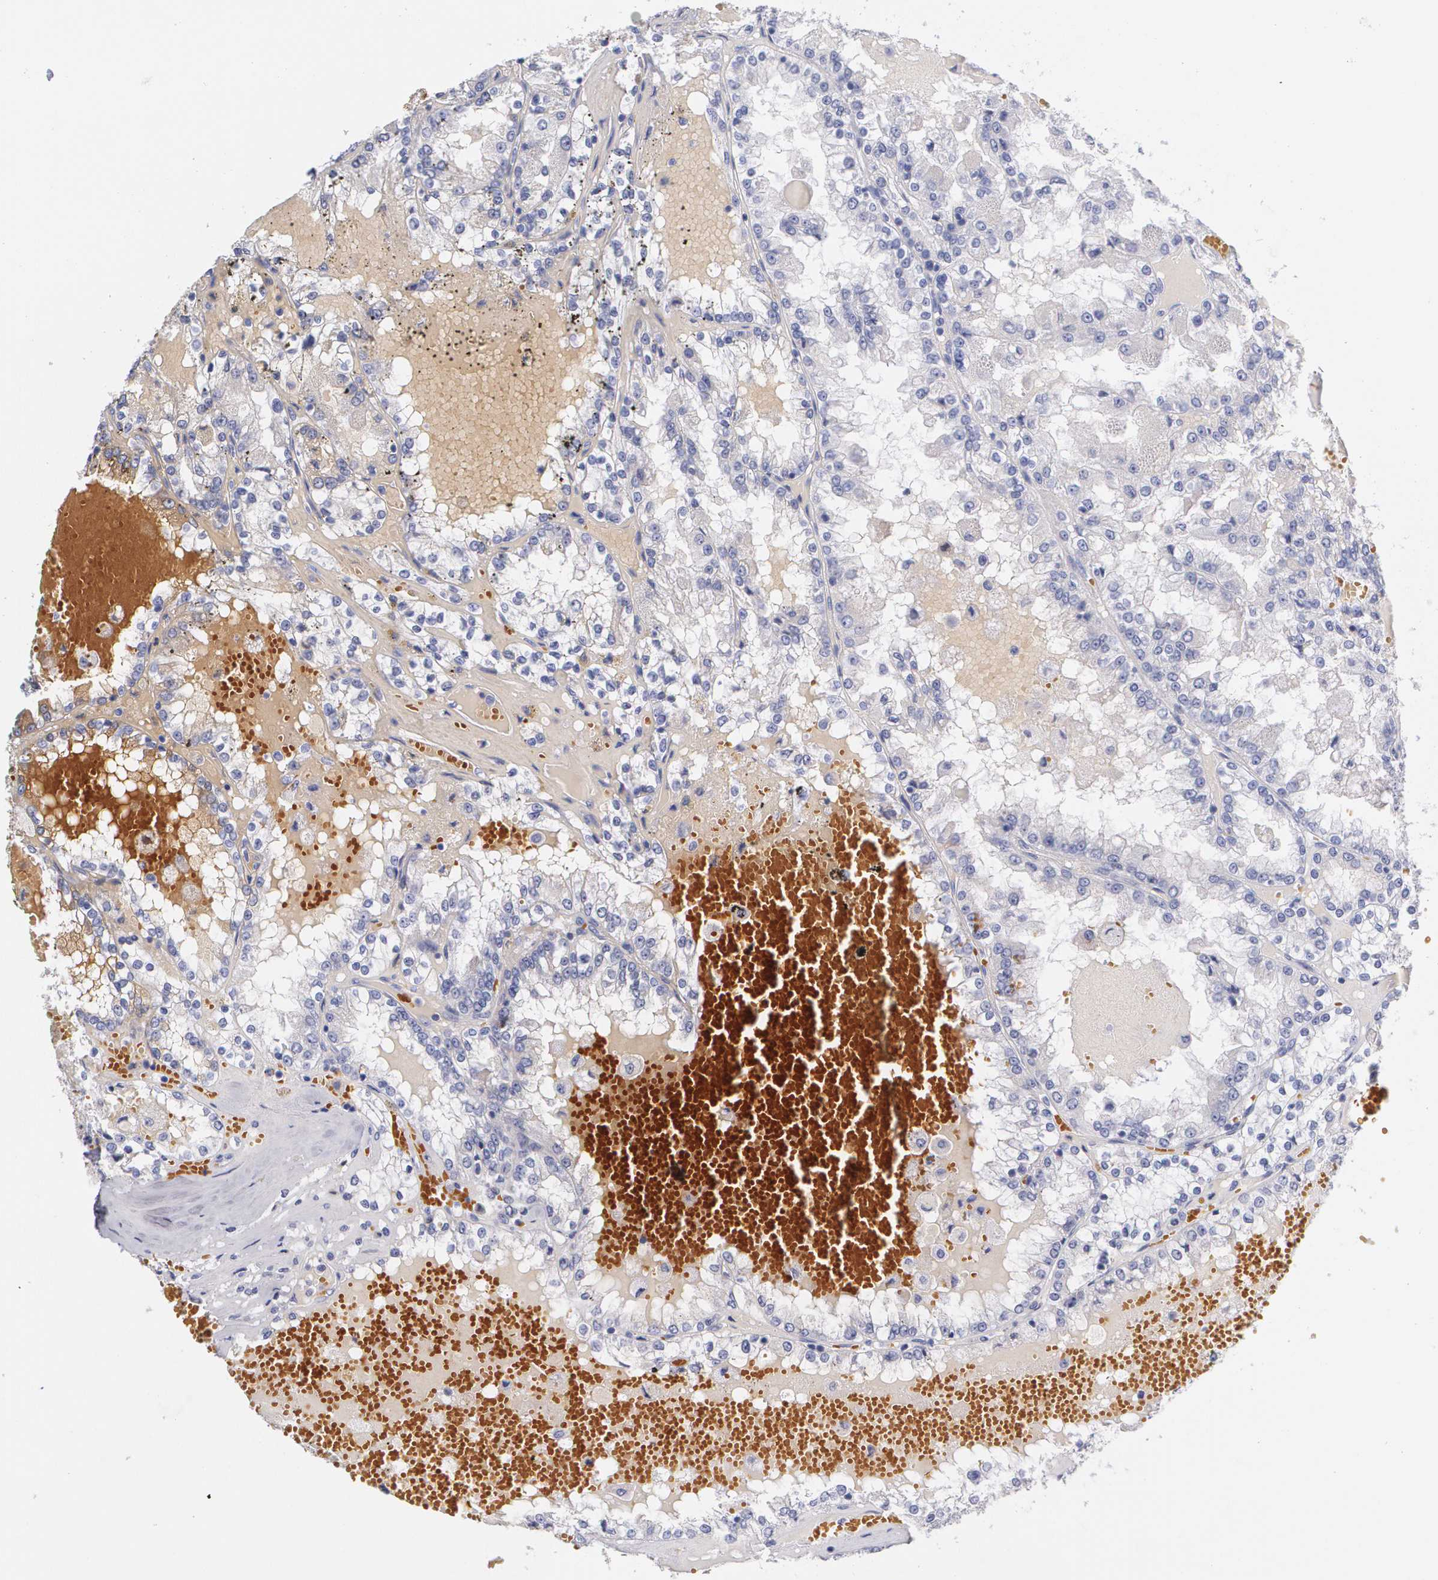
{"staining": {"intensity": "negative", "quantity": "none", "location": "none"}, "tissue": "renal cancer", "cell_type": "Tumor cells", "image_type": "cancer", "snomed": [{"axis": "morphology", "description": "Adenocarcinoma, NOS"}, {"axis": "topography", "description": "Kidney"}], "caption": "Renal cancer (adenocarcinoma) was stained to show a protein in brown. There is no significant staining in tumor cells.", "gene": "HMMR", "patient": {"sex": "female", "age": 56}}